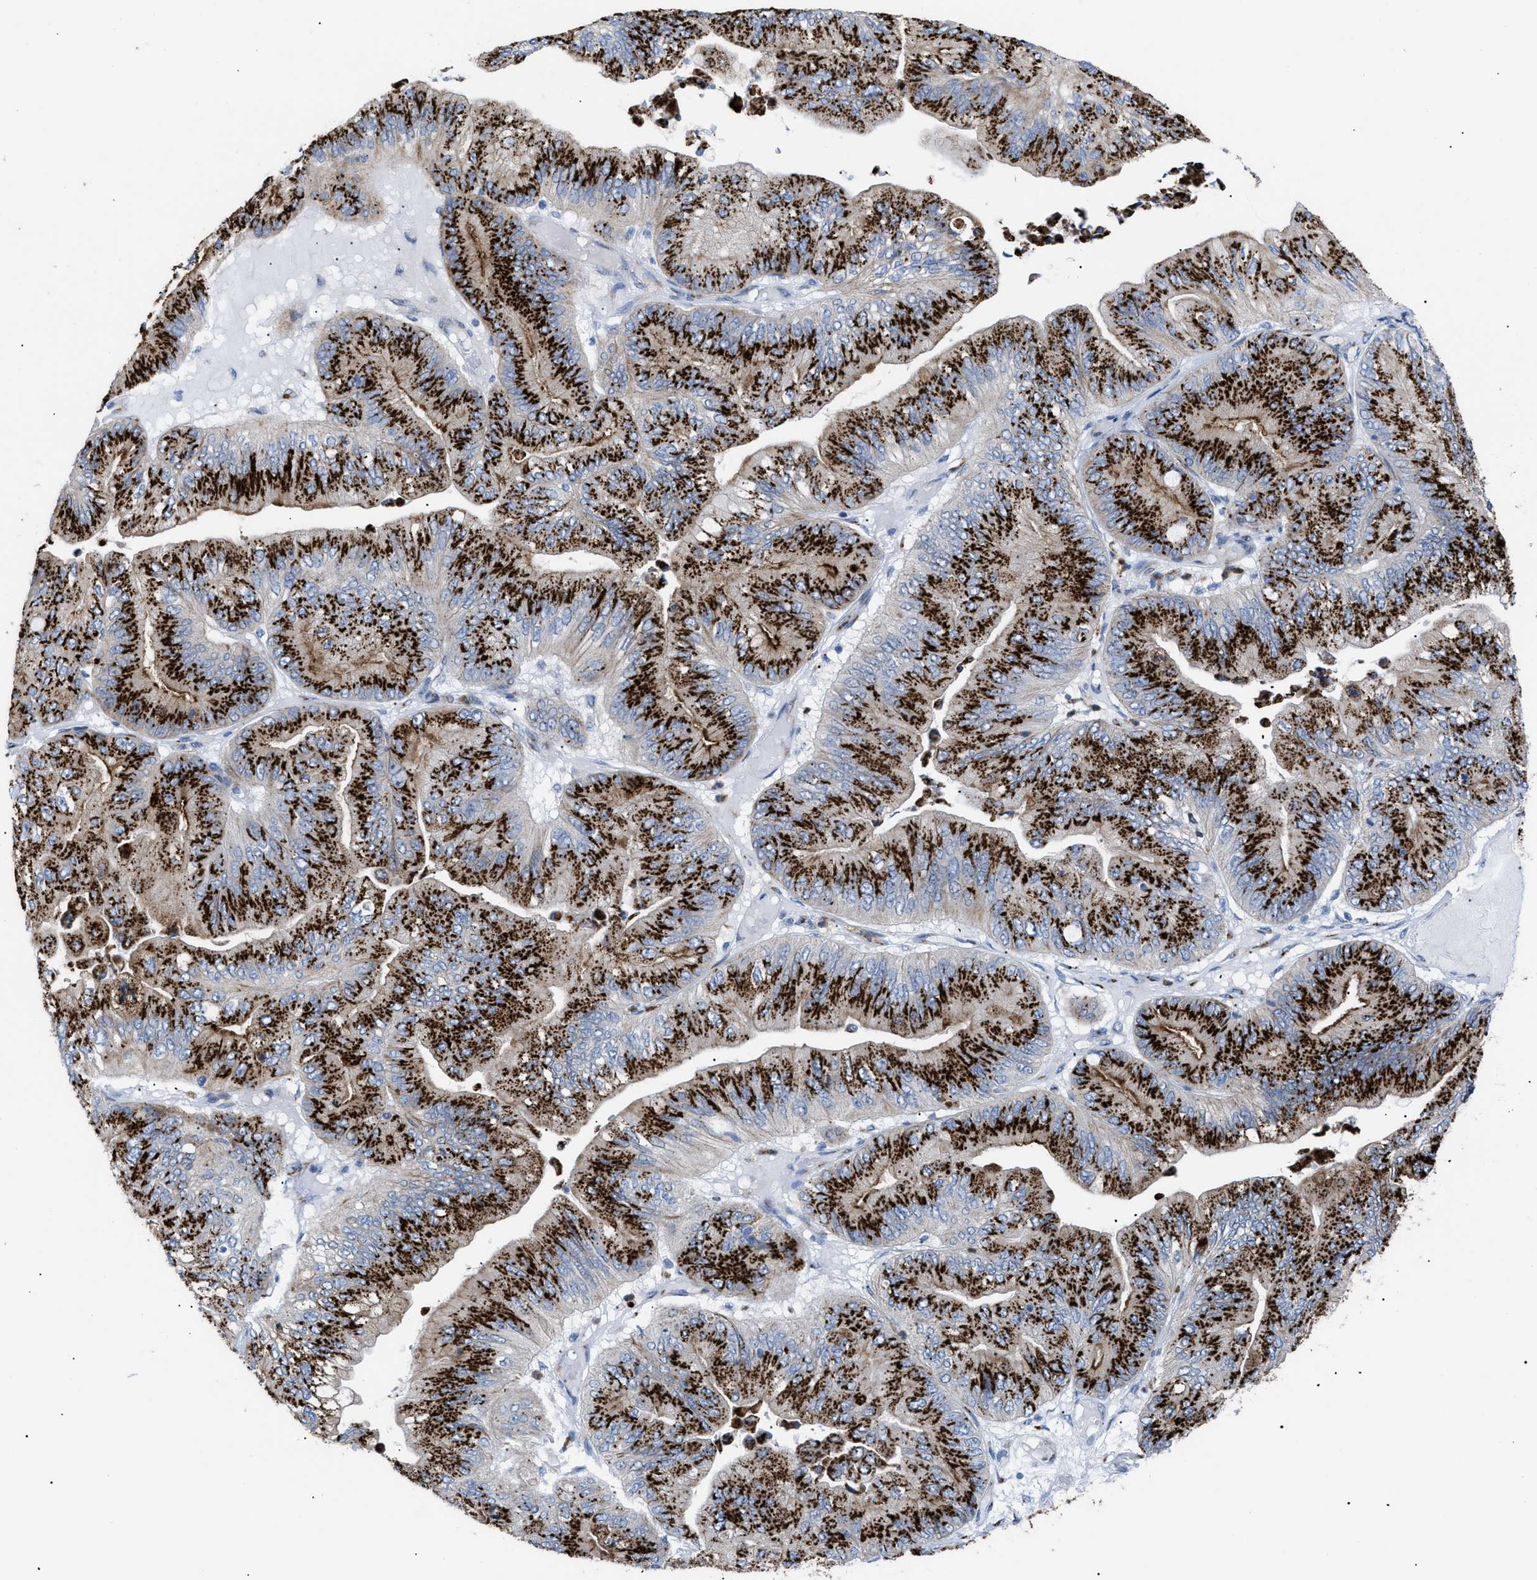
{"staining": {"intensity": "strong", "quantity": ">75%", "location": "cytoplasmic/membranous"}, "tissue": "ovarian cancer", "cell_type": "Tumor cells", "image_type": "cancer", "snomed": [{"axis": "morphology", "description": "Cystadenocarcinoma, mucinous, NOS"}, {"axis": "topography", "description": "Ovary"}], "caption": "Ovarian cancer stained with DAB (3,3'-diaminobenzidine) IHC shows high levels of strong cytoplasmic/membranous positivity in about >75% of tumor cells.", "gene": "TMEM17", "patient": {"sex": "female", "age": 61}}